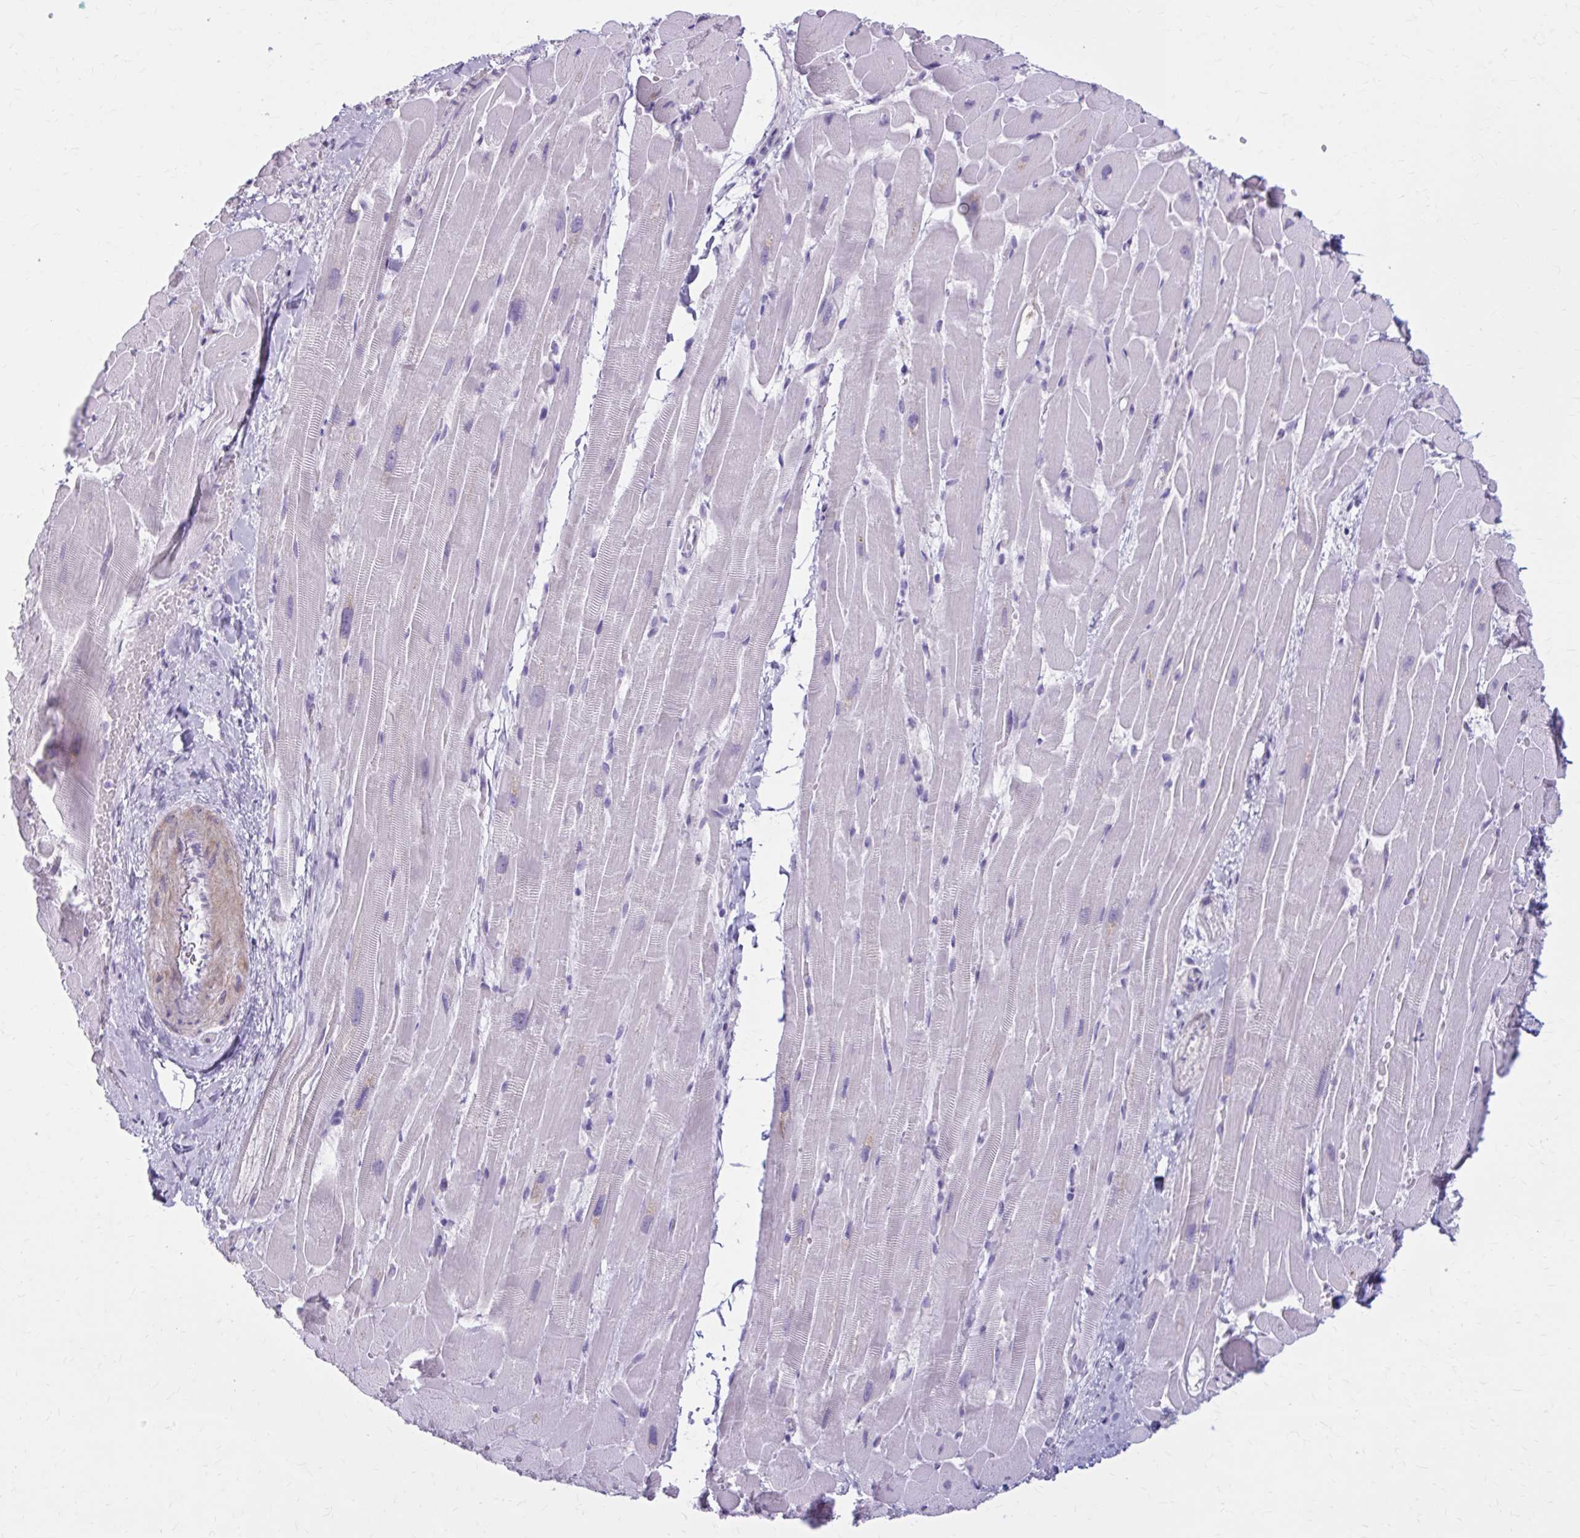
{"staining": {"intensity": "negative", "quantity": "none", "location": "none"}, "tissue": "heart muscle", "cell_type": "Cardiomyocytes", "image_type": "normal", "snomed": [{"axis": "morphology", "description": "Normal tissue, NOS"}, {"axis": "topography", "description": "Heart"}], "caption": "Immunohistochemistry (IHC) histopathology image of benign human heart muscle stained for a protein (brown), which displays no positivity in cardiomyocytes.", "gene": "OR4B1", "patient": {"sex": "male", "age": 37}}